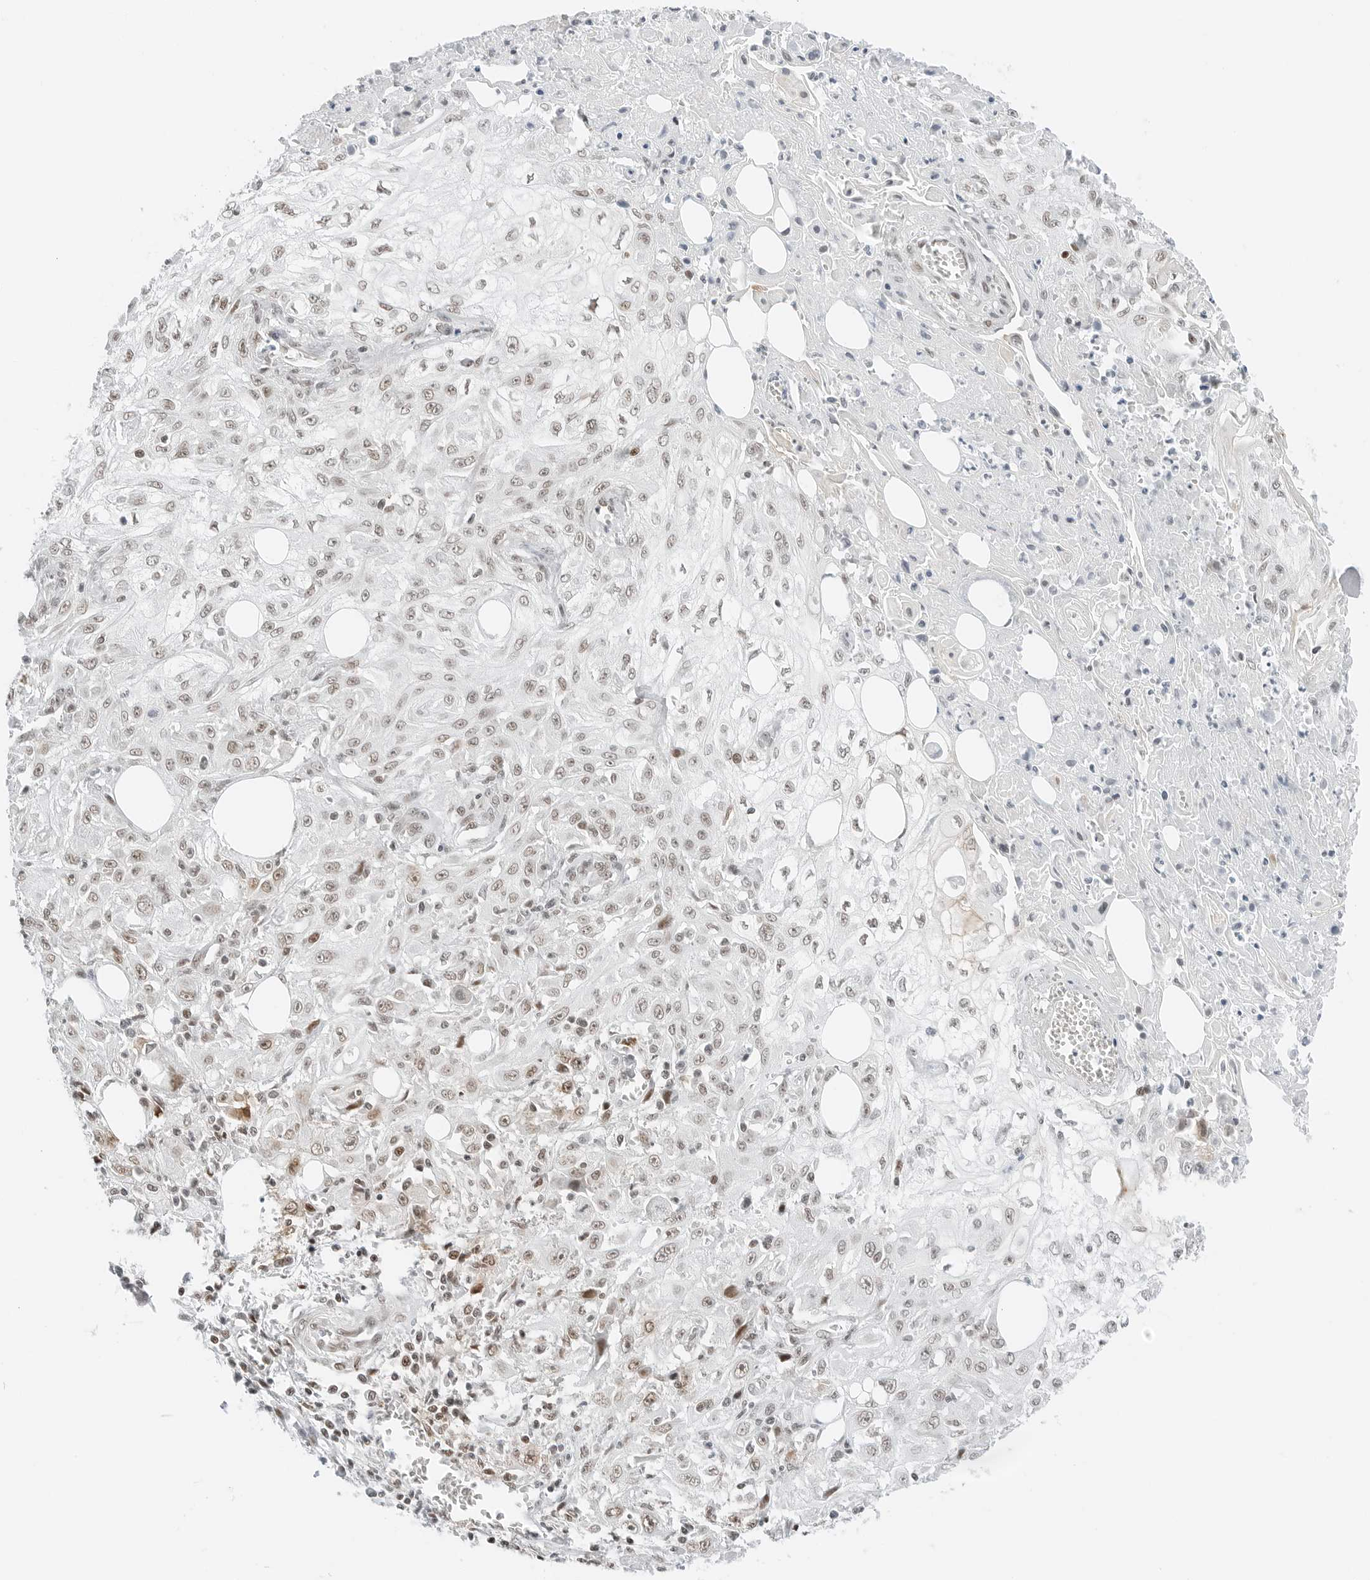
{"staining": {"intensity": "weak", "quantity": "25%-75%", "location": "nuclear"}, "tissue": "skin cancer", "cell_type": "Tumor cells", "image_type": "cancer", "snomed": [{"axis": "morphology", "description": "Squamous cell carcinoma, NOS"}, {"axis": "morphology", "description": "Squamous cell carcinoma, metastatic, NOS"}, {"axis": "topography", "description": "Skin"}, {"axis": "topography", "description": "Lymph node"}], "caption": "High-magnification brightfield microscopy of skin cancer (metastatic squamous cell carcinoma) stained with DAB (brown) and counterstained with hematoxylin (blue). tumor cells exhibit weak nuclear positivity is present in about25%-75% of cells.", "gene": "CRTC2", "patient": {"sex": "male", "age": 75}}